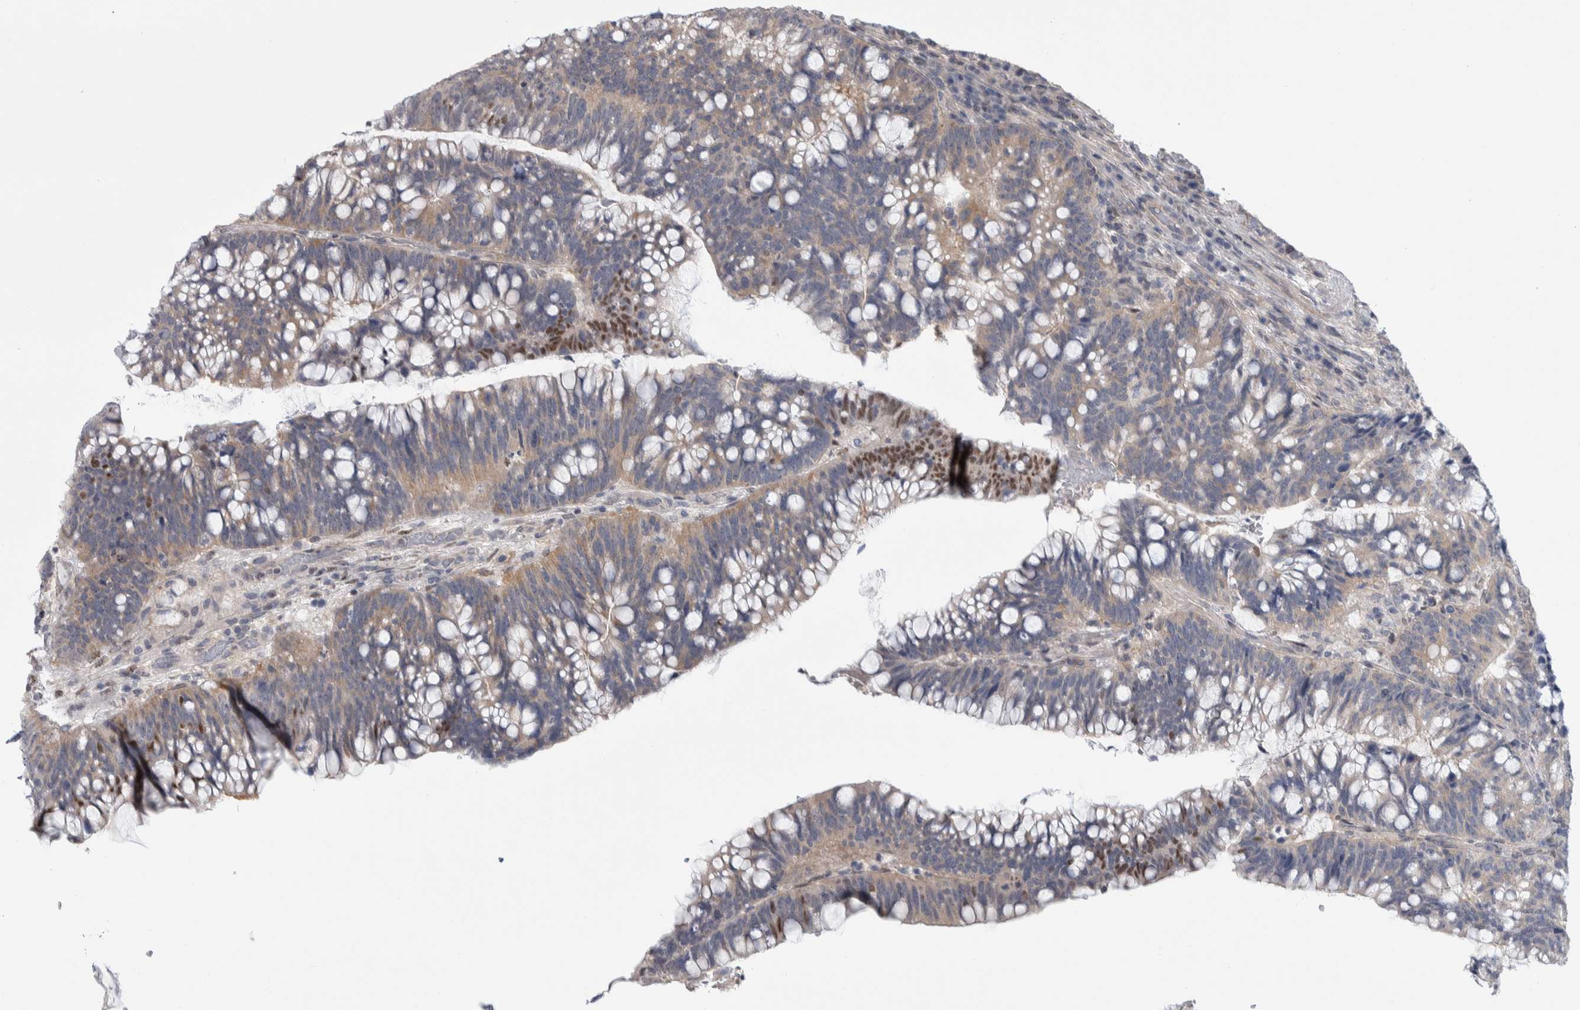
{"staining": {"intensity": "weak", "quantity": "25%-75%", "location": "cytoplasmic/membranous"}, "tissue": "colorectal cancer", "cell_type": "Tumor cells", "image_type": "cancer", "snomed": [{"axis": "morphology", "description": "Adenocarcinoma, NOS"}, {"axis": "topography", "description": "Colon"}], "caption": "There is low levels of weak cytoplasmic/membranous positivity in tumor cells of adenocarcinoma (colorectal), as demonstrated by immunohistochemical staining (brown color).", "gene": "TAX1BP1", "patient": {"sex": "female", "age": 66}}